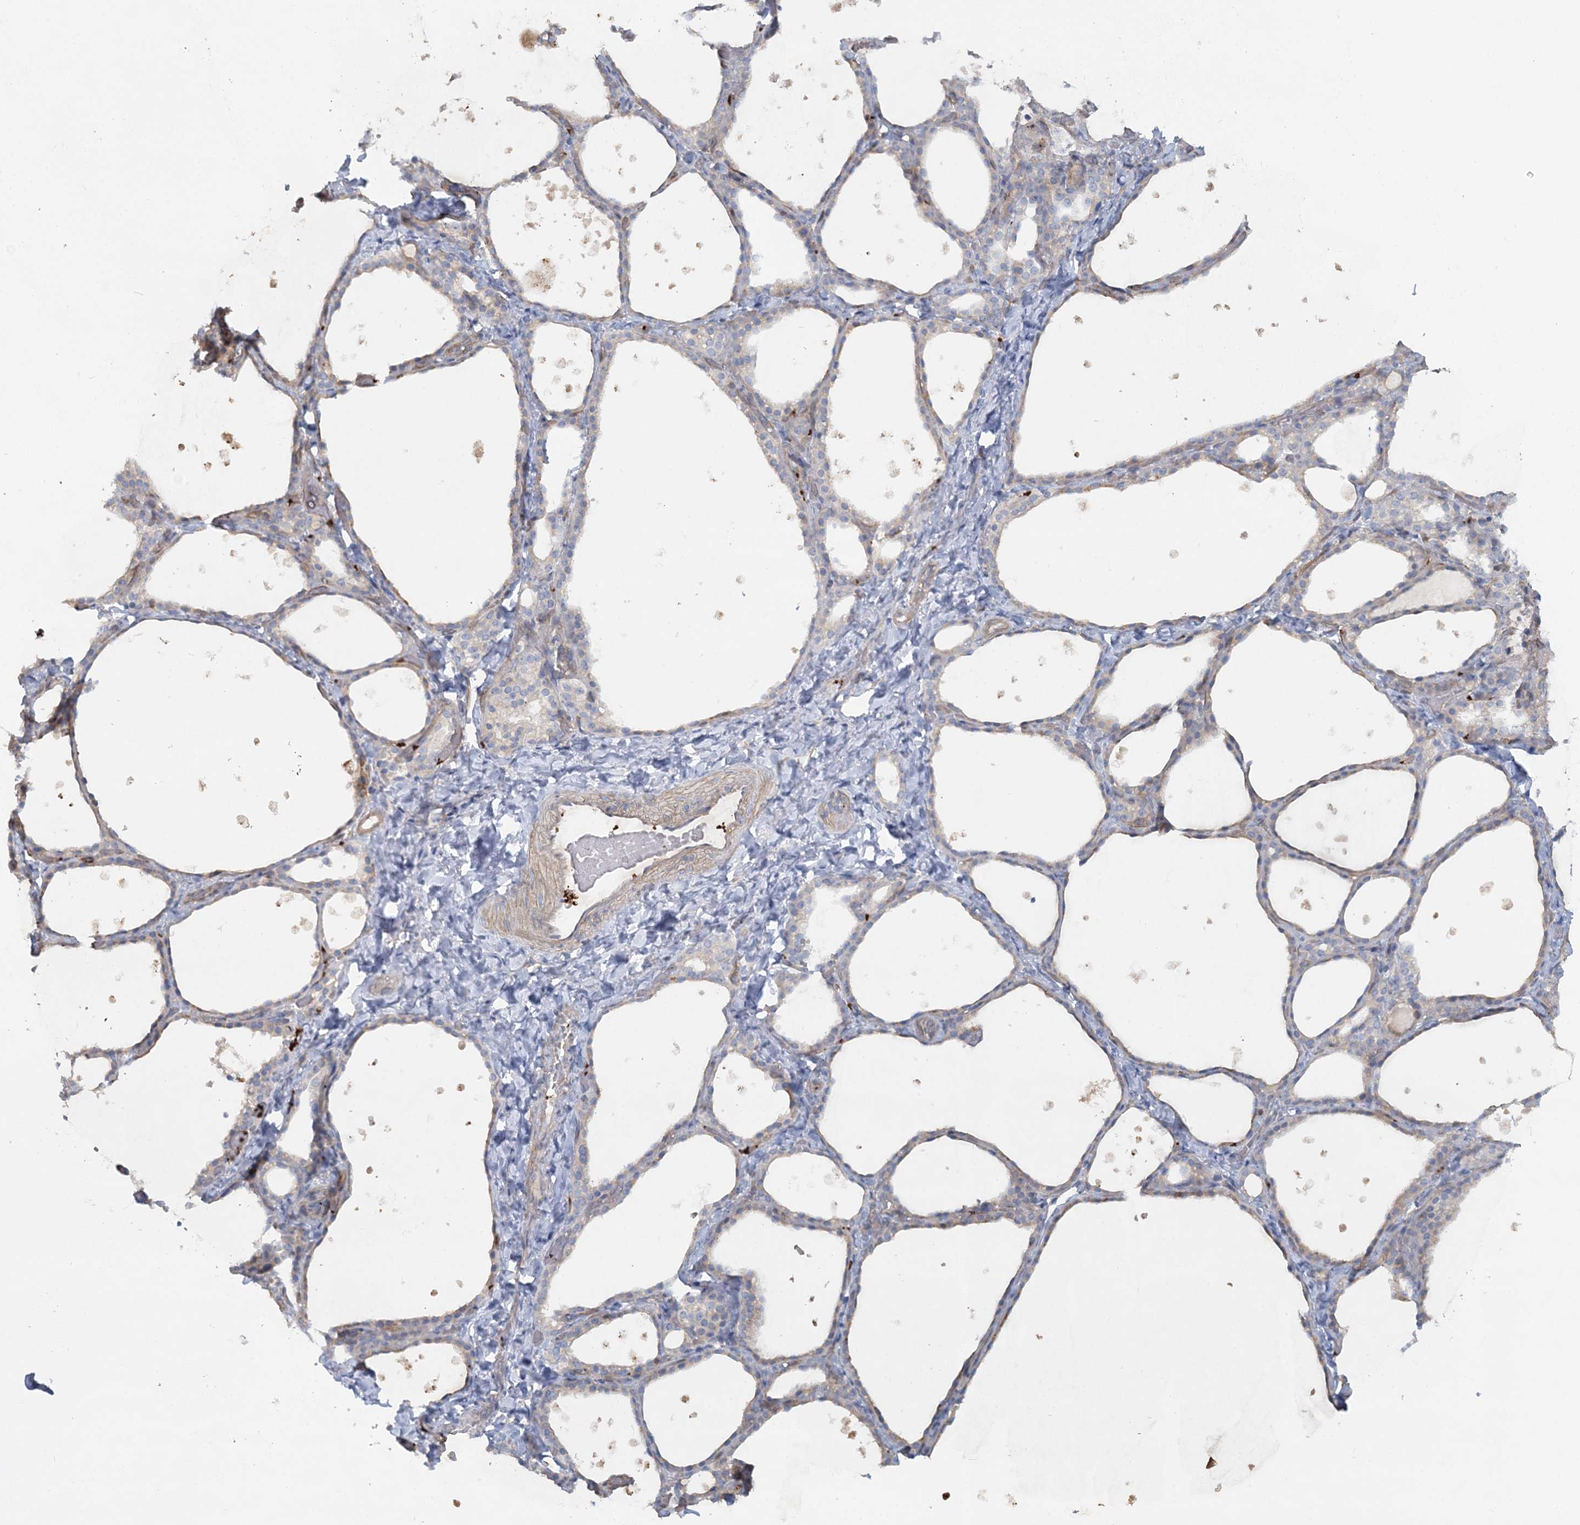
{"staining": {"intensity": "negative", "quantity": "none", "location": "none"}, "tissue": "thyroid gland", "cell_type": "Glandular cells", "image_type": "normal", "snomed": [{"axis": "morphology", "description": "Normal tissue, NOS"}, {"axis": "topography", "description": "Thyroid gland"}], "caption": "IHC histopathology image of normal thyroid gland: human thyroid gland stained with DAB shows no significant protein positivity in glandular cells.", "gene": "CUEDC2", "patient": {"sex": "female", "age": 44}}